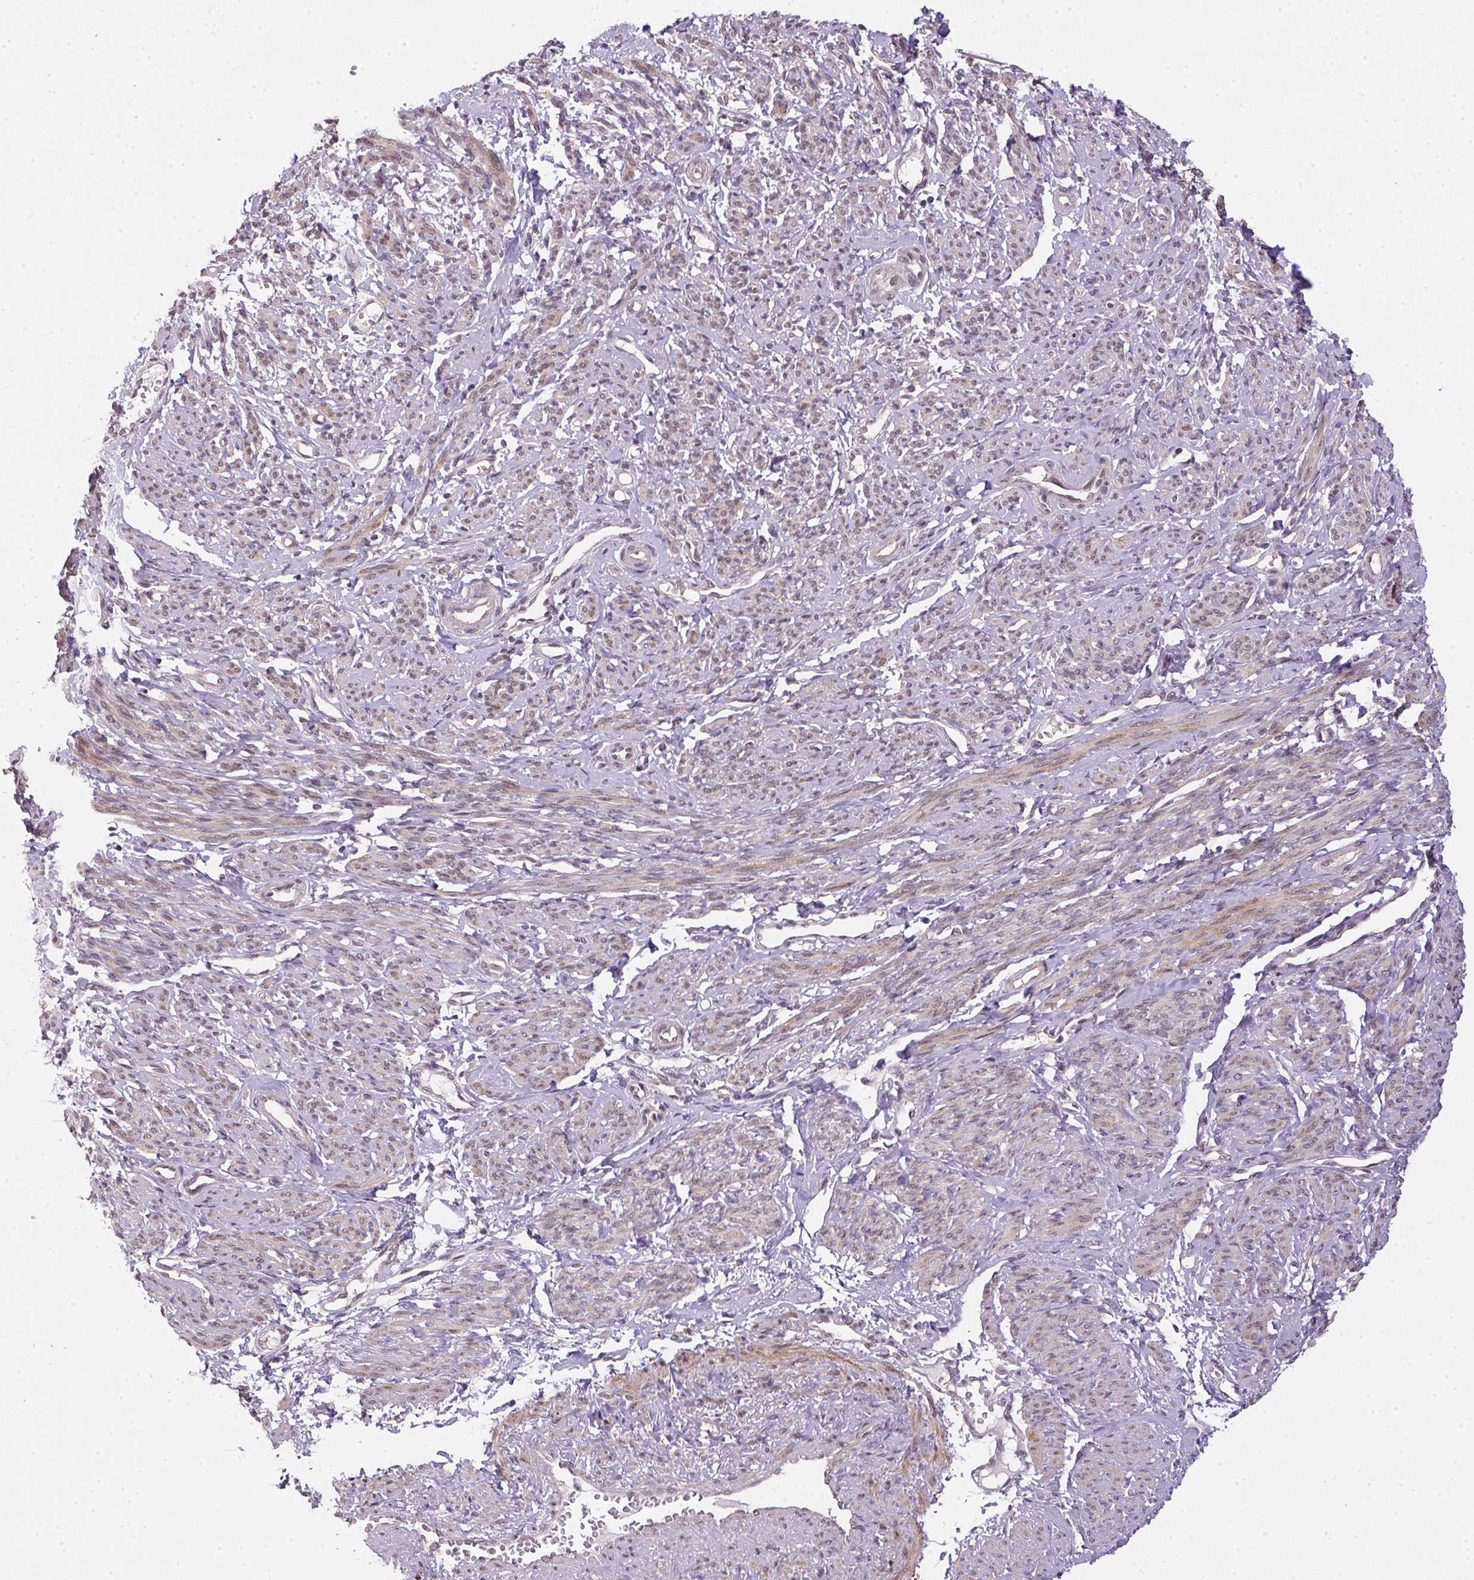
{"staining": {"intensity": "moderate", "quantity": "25%-75%", "location": "cytoplasmic/membranous"}, "tissue": "smooth muscle", "cell_type": "Smooth muscle cells", "image_type": "normal", "snomed": [{"axis": "morphology", "description": "Normal tissue, NOS"}, {"axis": "topography", "description": "Smooth muscle"}], "caption": "Immunohistochemistry (DAB (3,3'-diaminobenzidine)) staining of unremarkable human smooth muscle exhibits moderate cytoplasmic/membranous protein positivity in about 25%-75% of smooth muscle cells. Using DAB (brown) and hematoxylin (blue) stains, captured at high magnification using brightfield microscopy.", "gene": "PPP4R4", "patient": {"sex": "female", "age": 65}}